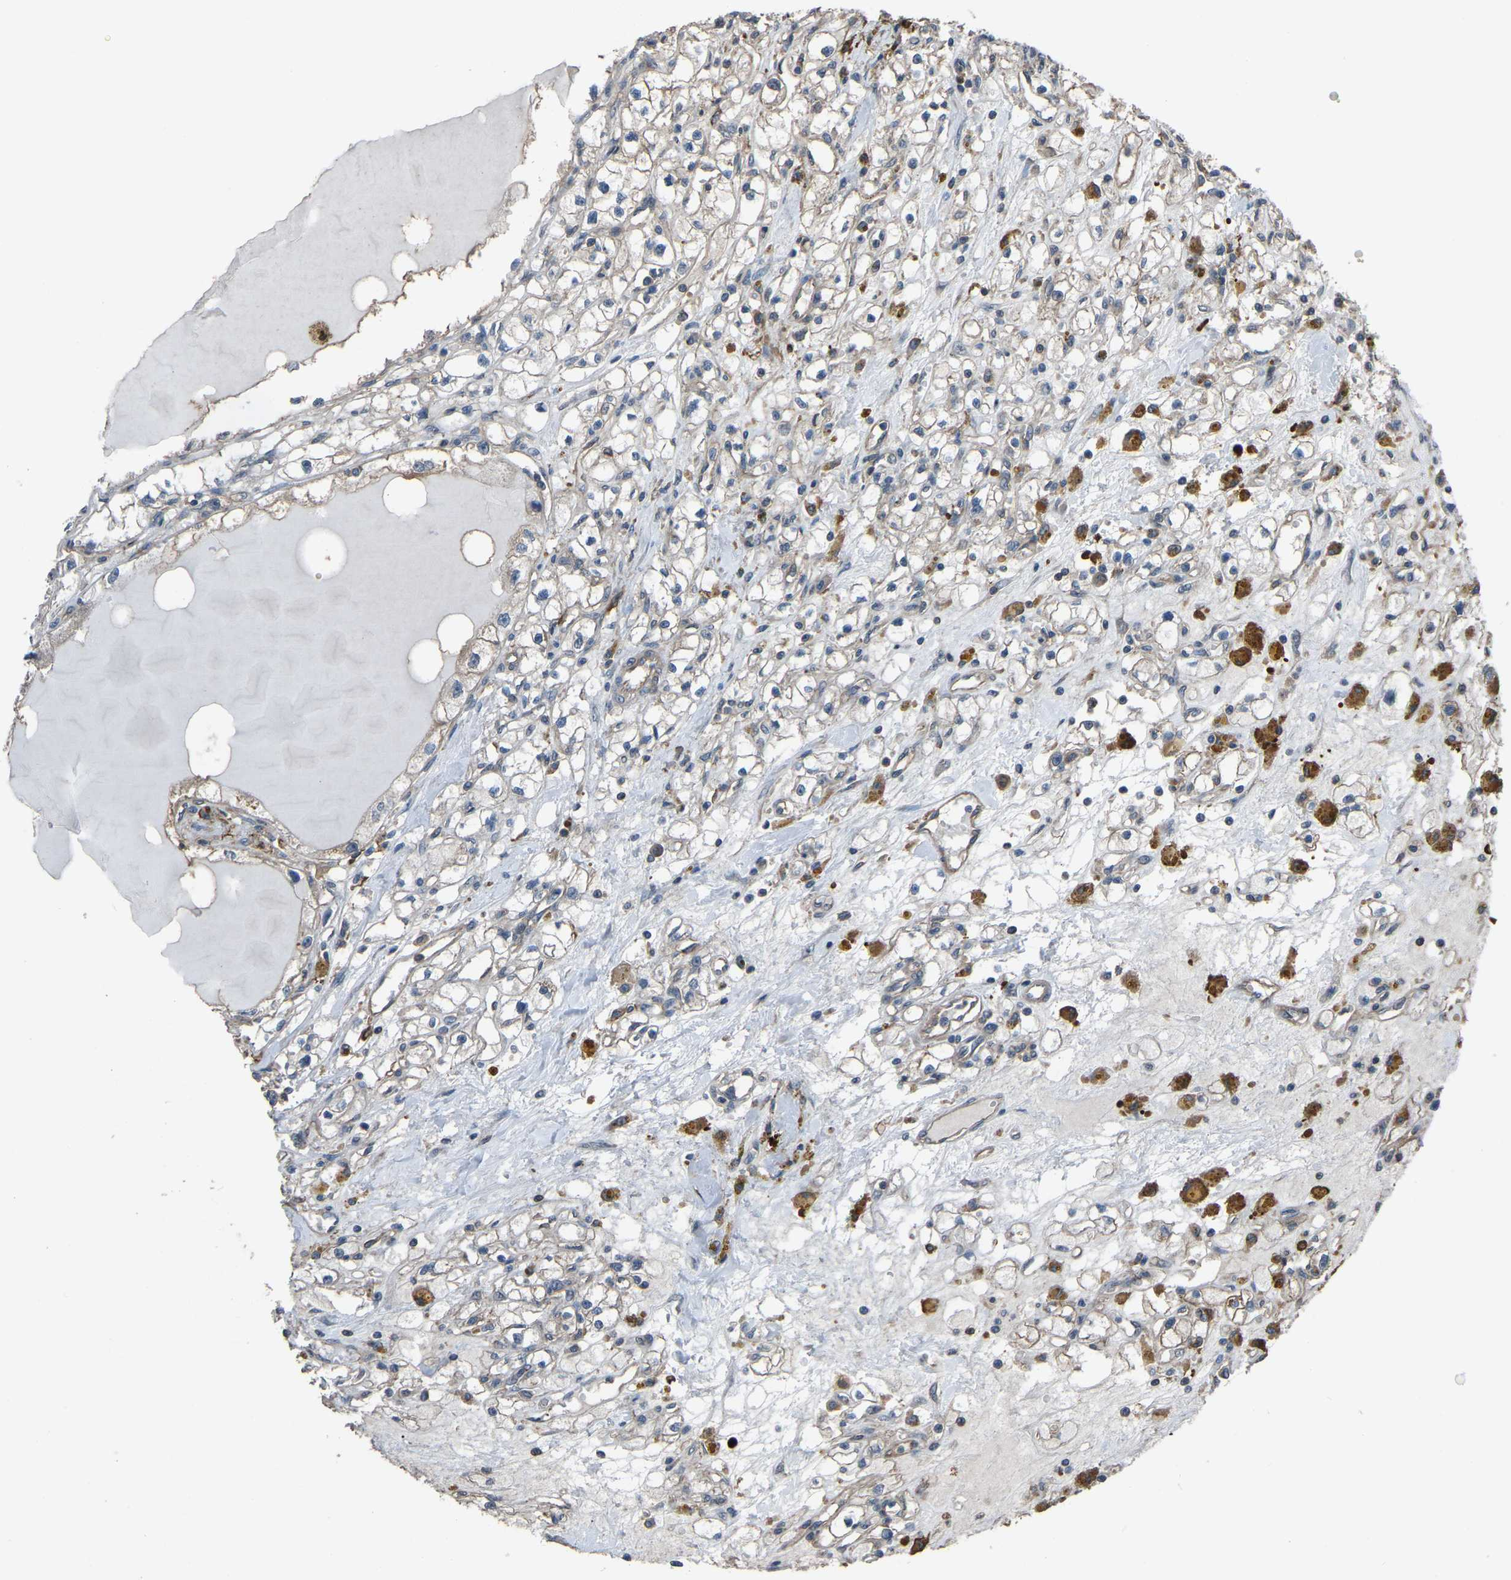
{"staining": {"intensity": "weak", "quantity": "25%-75%", "location": "cytoplasmic/membranous"}, "tissue": "renal cancer", "cell_type": "Tumor cells", "image_type": "cancer", "snomed": [{"axis": "morphology", "description": "Adenocarcinoma, NOS"}, {"axis": "topography", "description": "Kidney"}], "caption": "This is a histology image of immunohistochemistry staining of renal cancer, which shows weak positivity in the cytoplasmic/membranous of tumor cells.", "gene": "SLC4A2", "patient": {"sex": "male", "age": 56}}